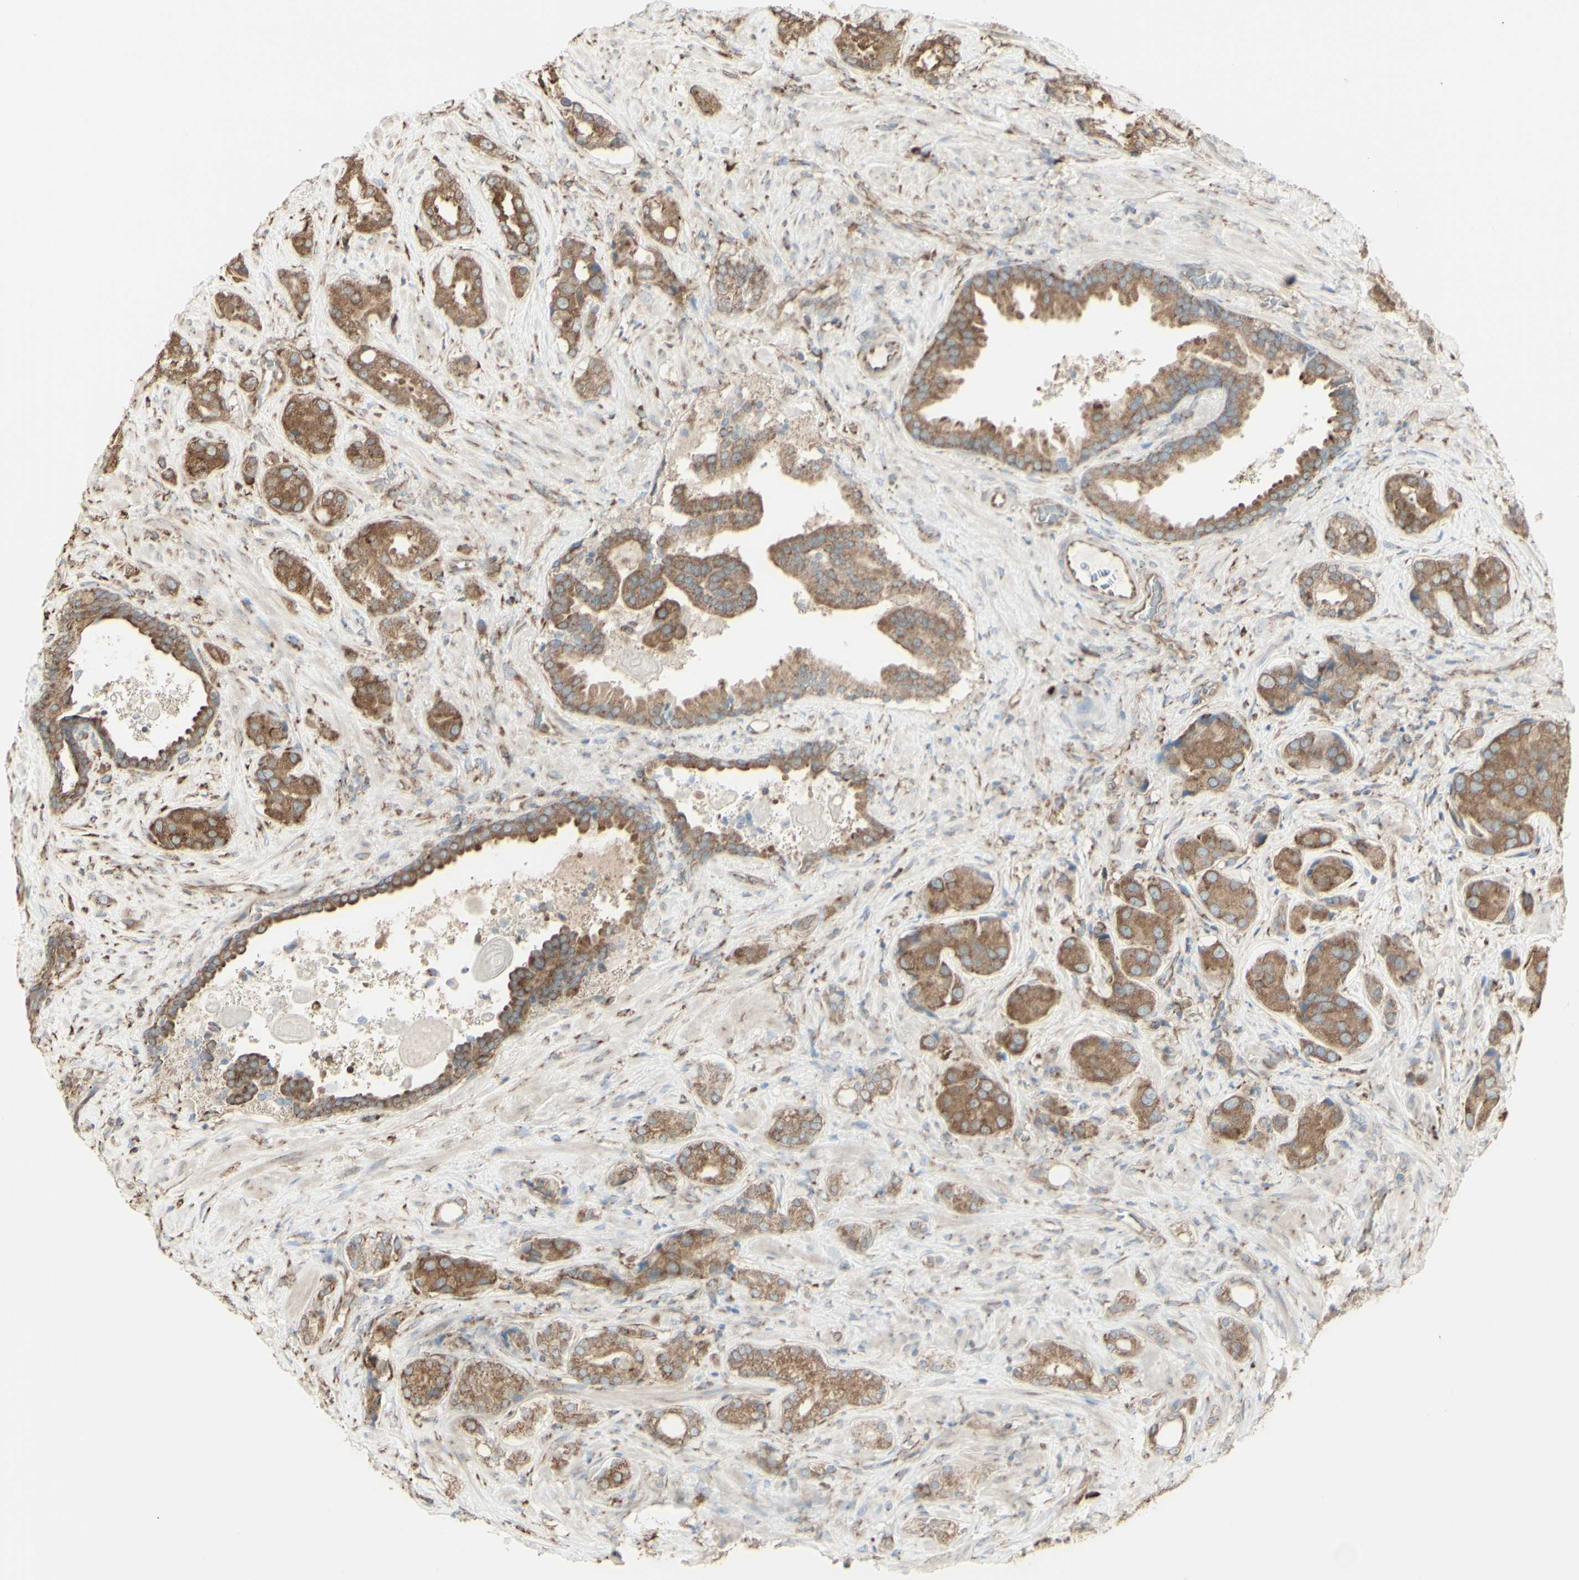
{"staining": {"intensity": "moderate", "quantity": ">75%", "location": "cytoplasmic/membranous"}, "tissue": "prostate cancer", "cell_type": "Tumor cells", "image_type": "cancer", "snomed": [{"axis": "morphology", "description": "Adenocarcinoma, High grade"}, {"axis": "topography", "description": "Prostate"}], "caption": "This micrograph reveals IHC staining of prostate adenocarcinoma (high-grade), with medium moderate cytoplasmic/membranous staining in about >75% of tumor cells.", "gene": "EEF1B2", "patient": {"sex": "male", "age": 71}}